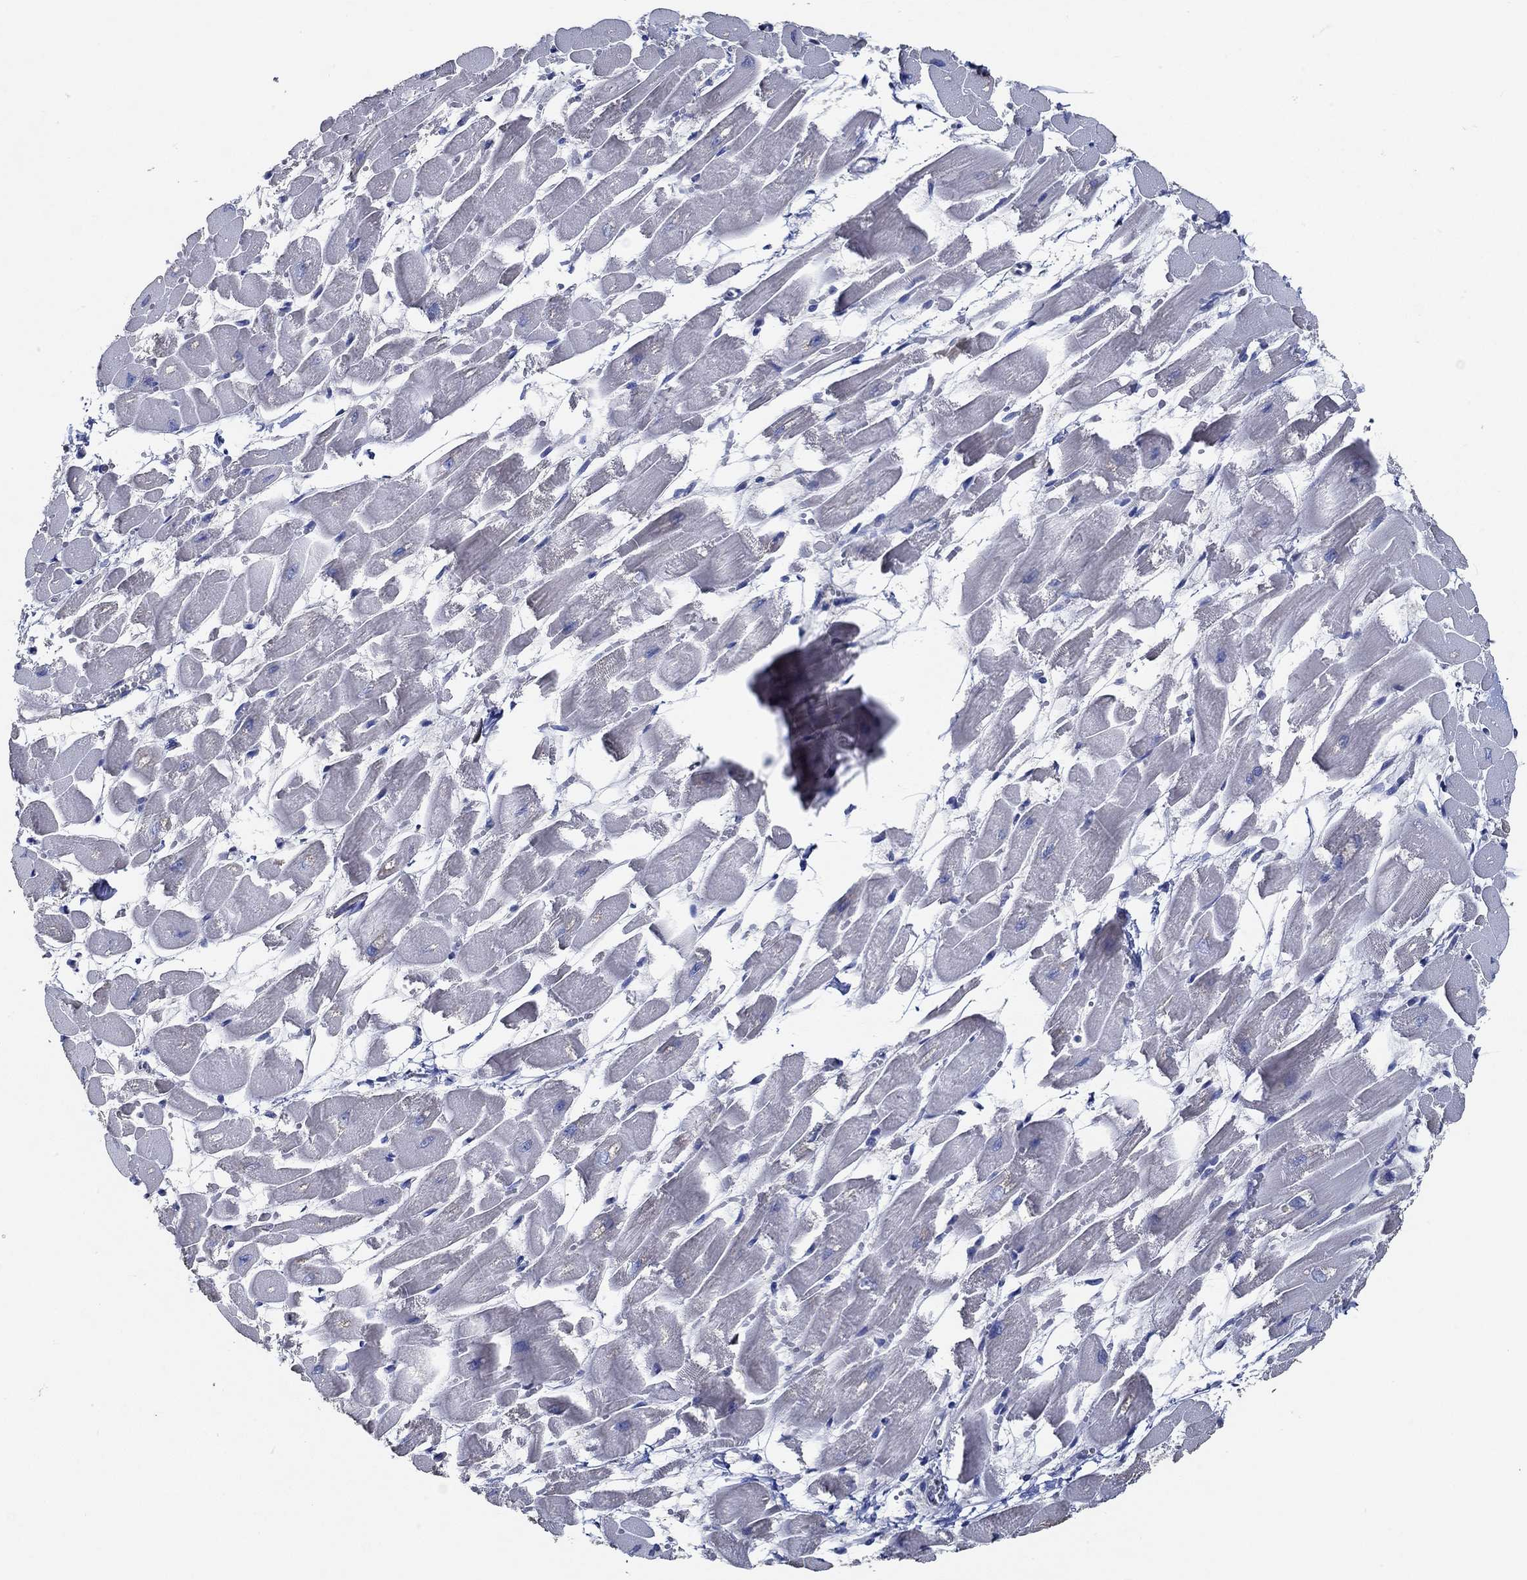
{"staining": {"intensity": "negative", "quantity": "none", "location": "none"}, "tissue": "heart muscle", "cell_type": "Cardiomyocytes", "image_type": "normal", "snomed": [{"axis": "morphology", "description": "Normal tissue, NOS"}, {"axis": "topography", "description": "Heart"}], "caption": "This is a photomicrograph of immunohistochemistry staining of unremarkable heart muscle, which shows no staining in cardiomyocytes. (DAB immunohistochemistry visualized using brightfield microscopy, high magnification).", "gene": "DOCK3", "patient": {"sex": "female", "age": 52}}